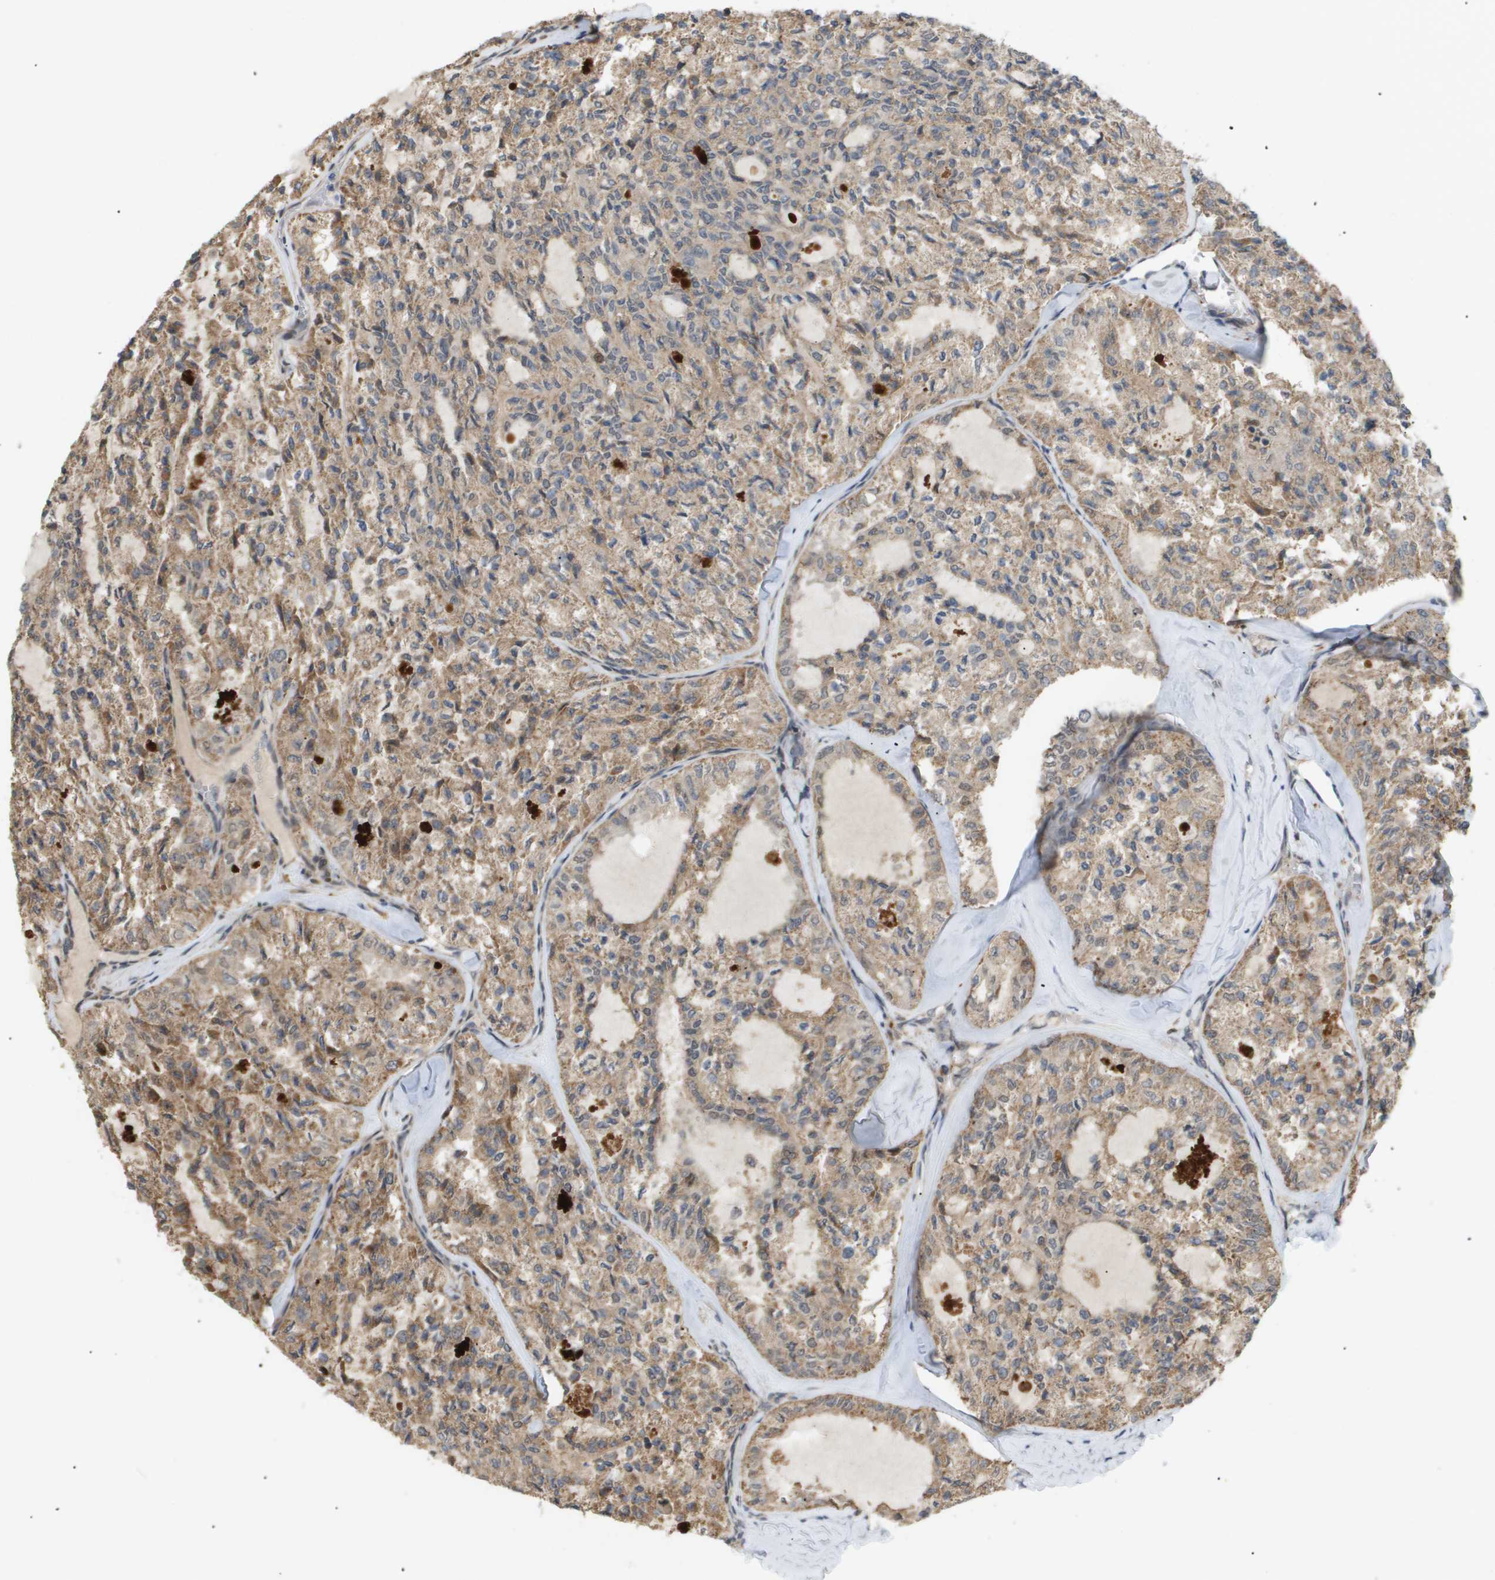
{"staining": {"intensity": "moderate", "quantity": ">75%", "location": "cytoplasmic/membranous"}, "tissue": "thyroid cancer", "cell_type": "Tumor cells", "image_type": "cancer", "snomed": [{"axis": "morphology", "description": "Follicular adenoma carcinoma, NOS"}, {"axis": "topography", "description": "Thyroid gland"}], "caption": "This histopathology image exhibits immunohistochemistry (IHC) staining of human thyroid cancer (follicular adenoma carcinoma), with medium moderate cytoplasmic/membranous positivity in about >75% of tumor cells.", "gene": "PDGFB", "patient": {"sex": "male", "age": 75}}